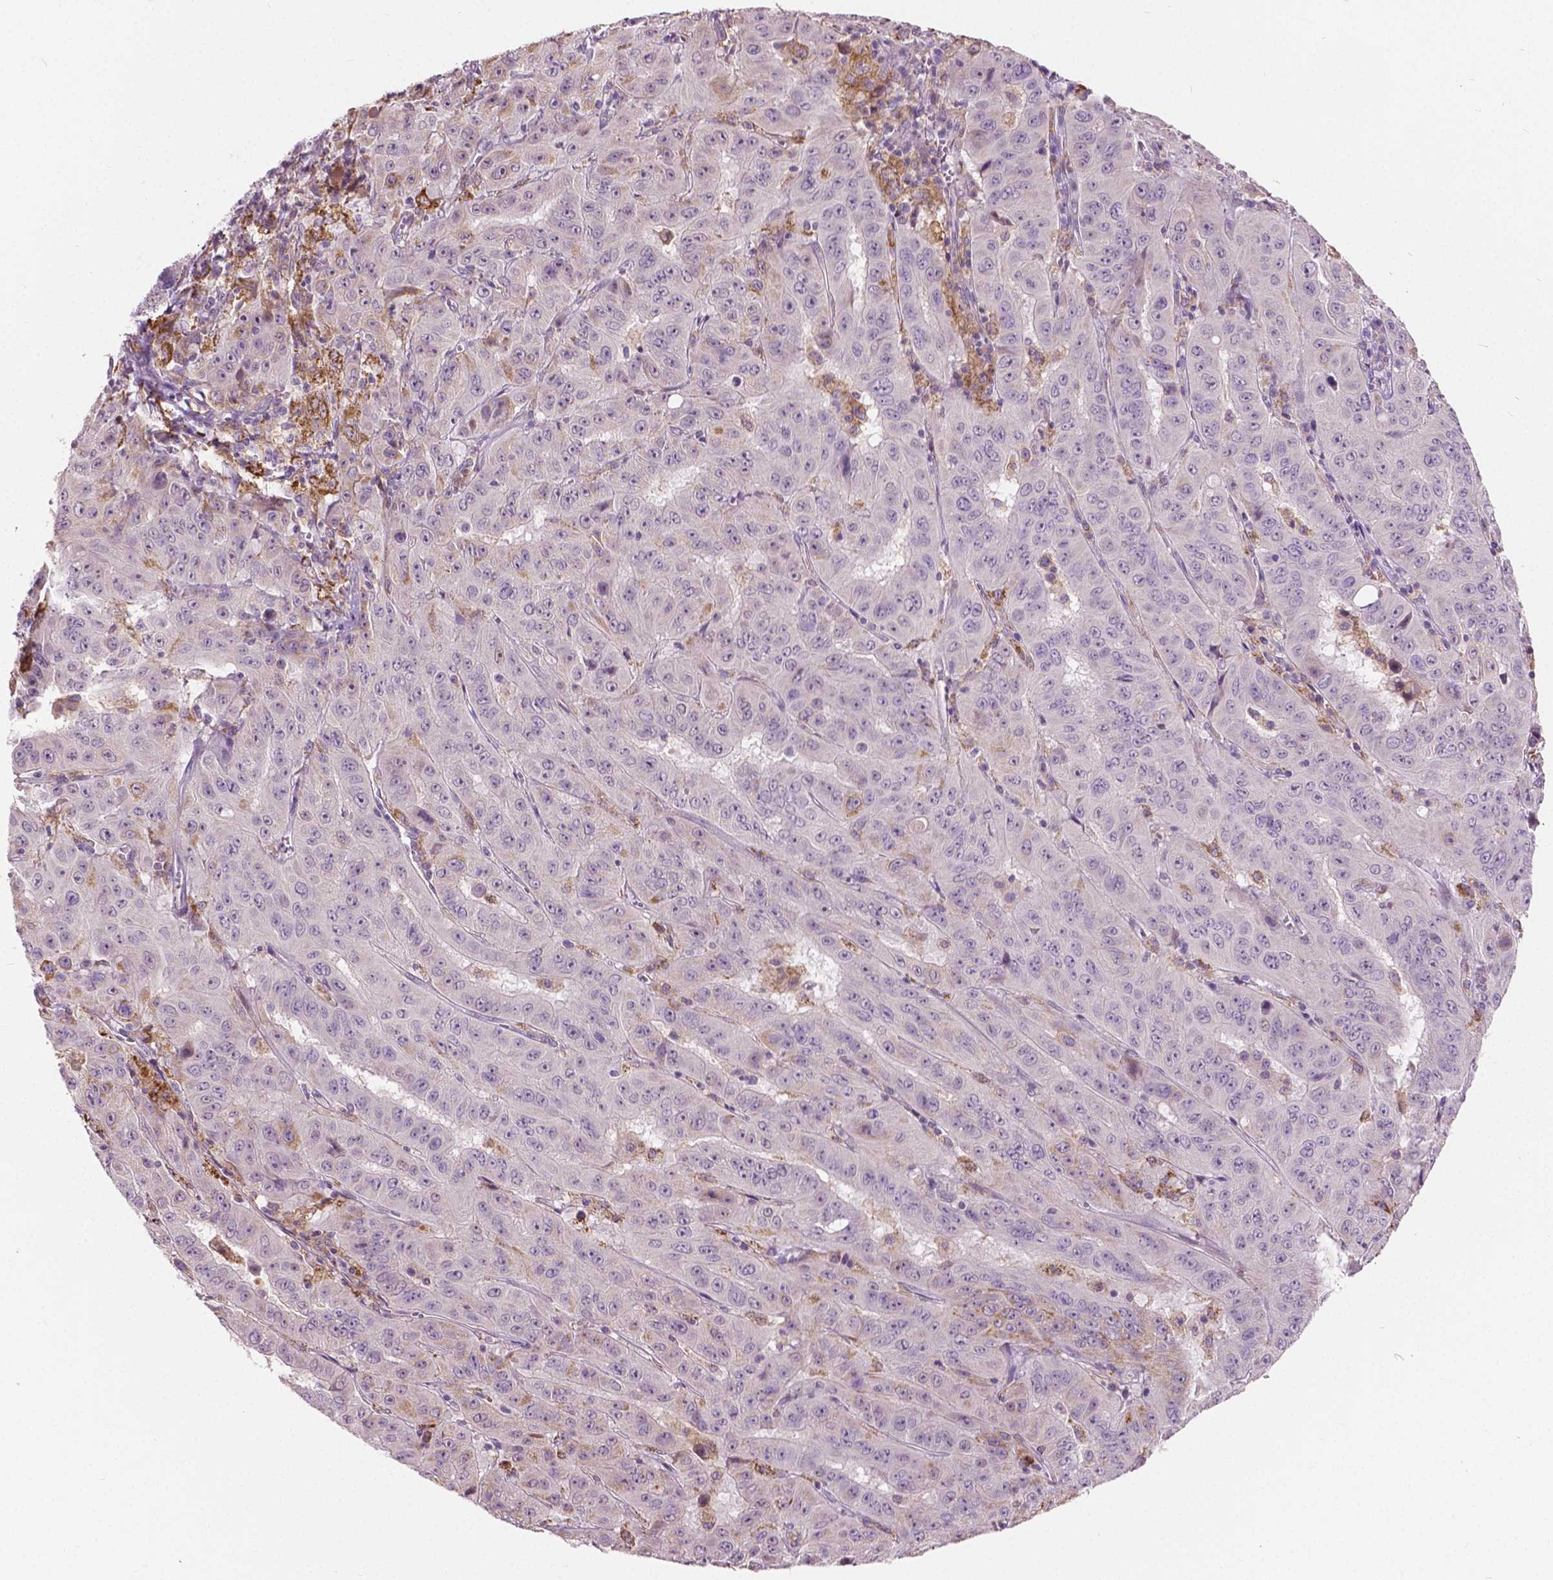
{"staining": {"intensity": "negative", "quantity": "none", "location": "none"}, "tissue": "pancreatic cancer", "cell_type": "Tumor cells", "image_type": "cancer", "snomed": [{"axis": "morphology", "description": "Adenocarcinoma, NOS"}, {"axis": "topography", "description": "Pancreas"}], "caption": "Human pancreatic adenocarcinoma stained for a protein using immunohistochemistry (IHC) shows no positivity in tumor cells.", "gene": "DLX6", "patient": {"sex": "male", "age": 63}}